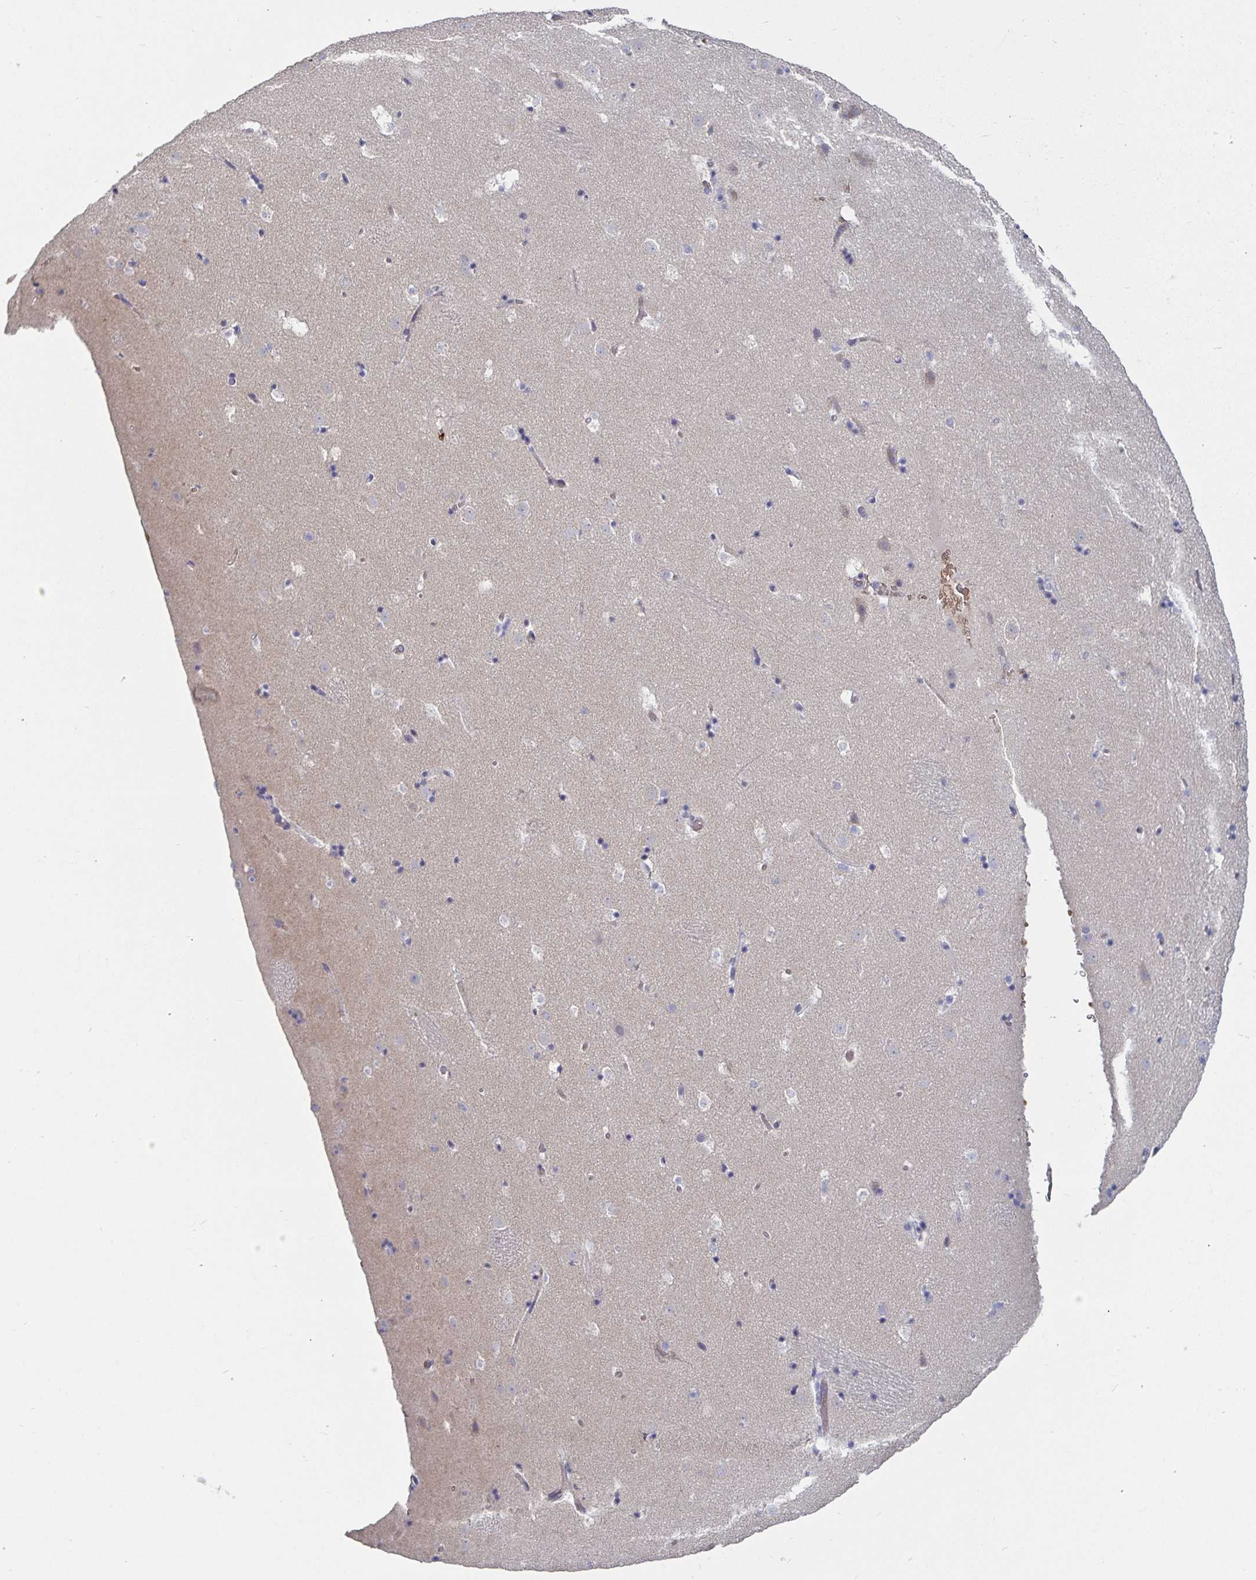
{"staining": {"intensity": "negative", "quantity": "none", "location": "none"}, "tissue": "caudate", "cell_type": "Glial cells", "image_type": "normal", "snomed": [{"axis": "morphology", "description": "Normal tissue, NOS"}, {"axis": "topography", "description": "Lateral ventricle wall"}], "caption": "A micrograph of human caudate is negative for staining in glial cells. Nuclei are stained in blue.", "gene": "SPPL3", "patient": {"sex": "male", "age": 37}}